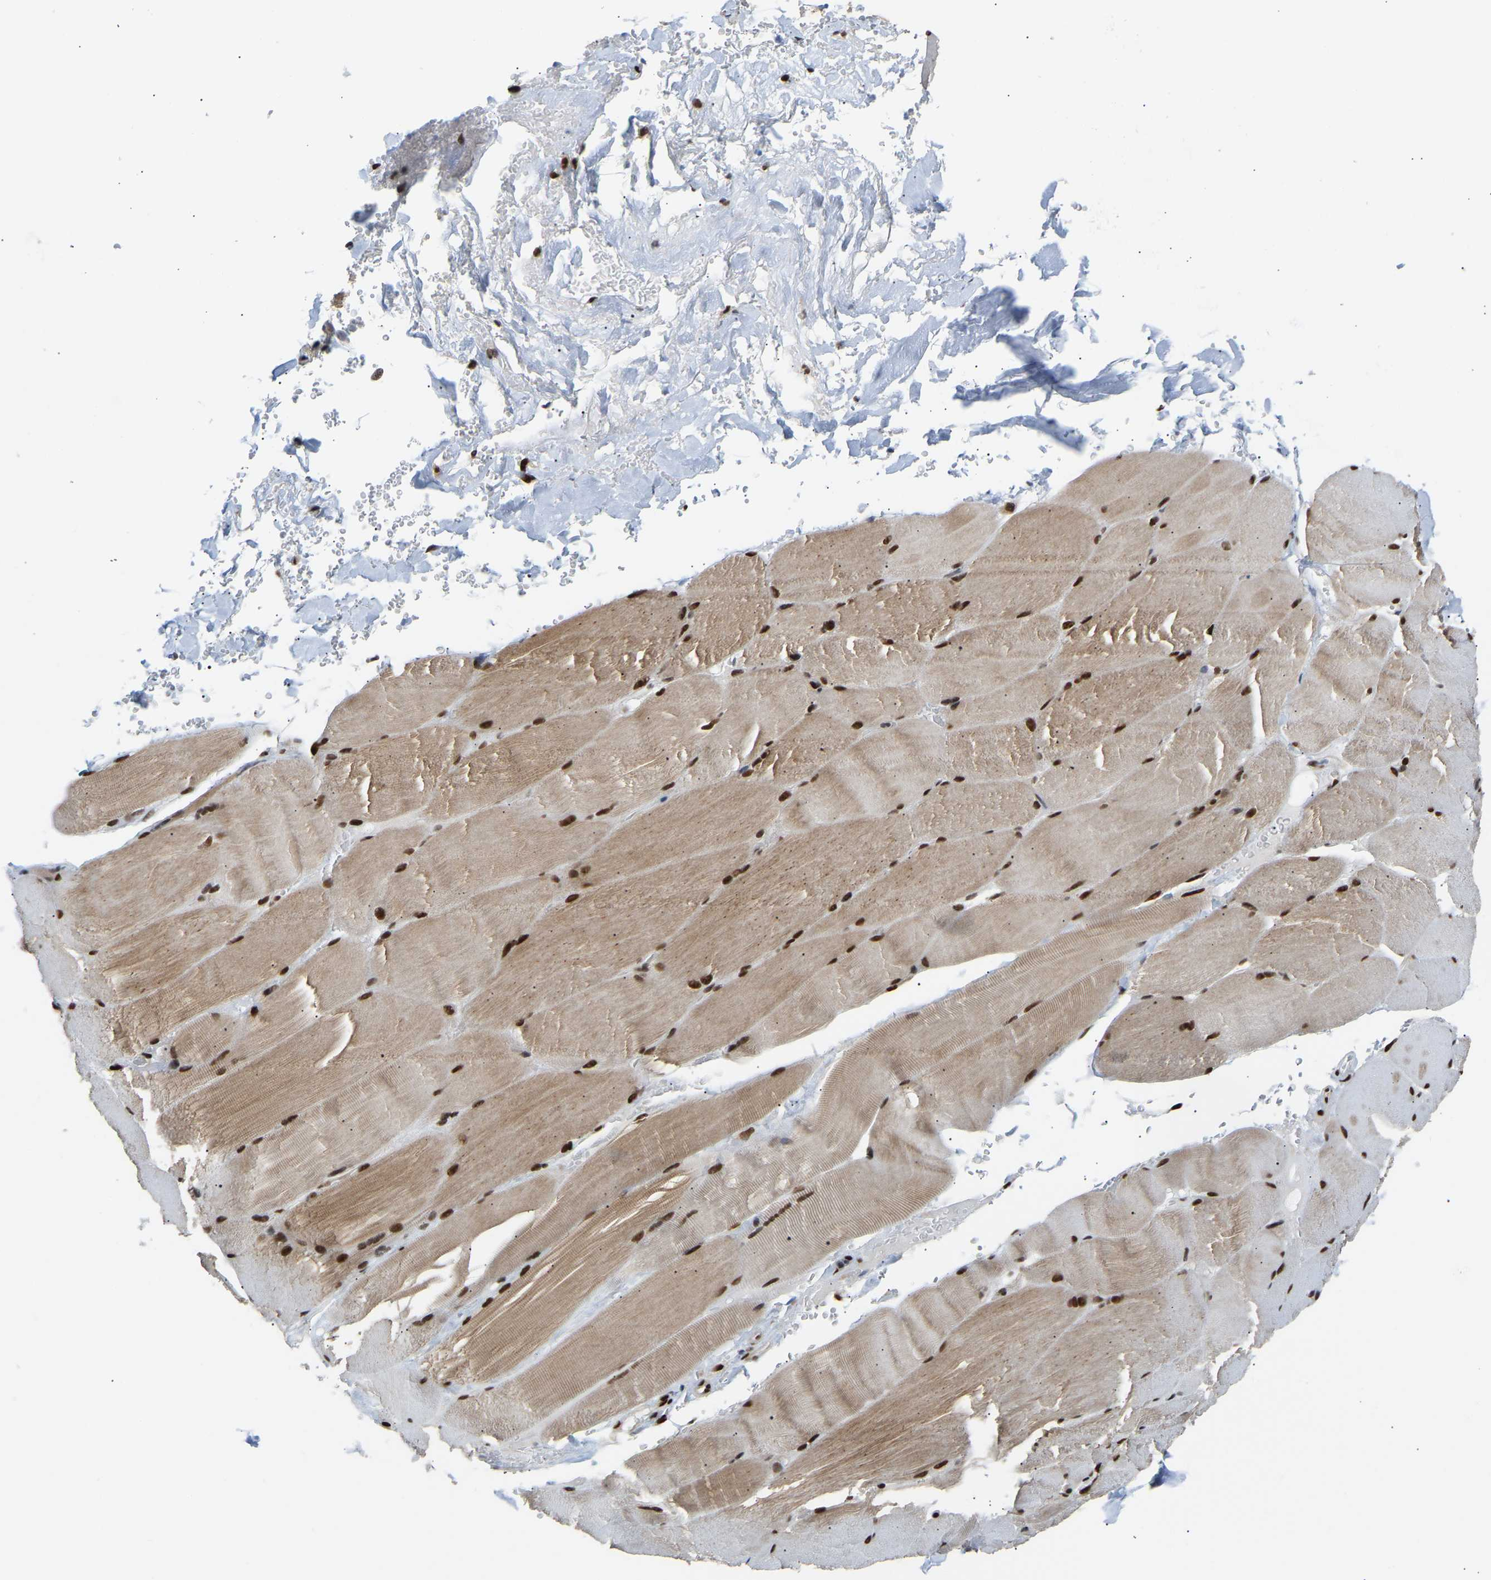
{"staining": {"intensity": "strong", "quantity": ">75%", "location": "cytoplasmic/membranous,nuclear"}, "tissue": "skeletal muscle", "cell_type": "Myocytes", "image_type": "normal", "snomed": [{"axis": "morphology", "description": "Normal tissue, NOS"}, {"axis": "topography", "description": "Skin"}, {"axis": "topography", "description": "Skeletal muscle"}], "caption": "A brown stain labels strong cytoplasmic/membranous,nuclear staining of a protein in myocytes of unremarkable skeletal muscle.", "gene": "SSBP2", "patient": {"sex": "male", "age": 83}}